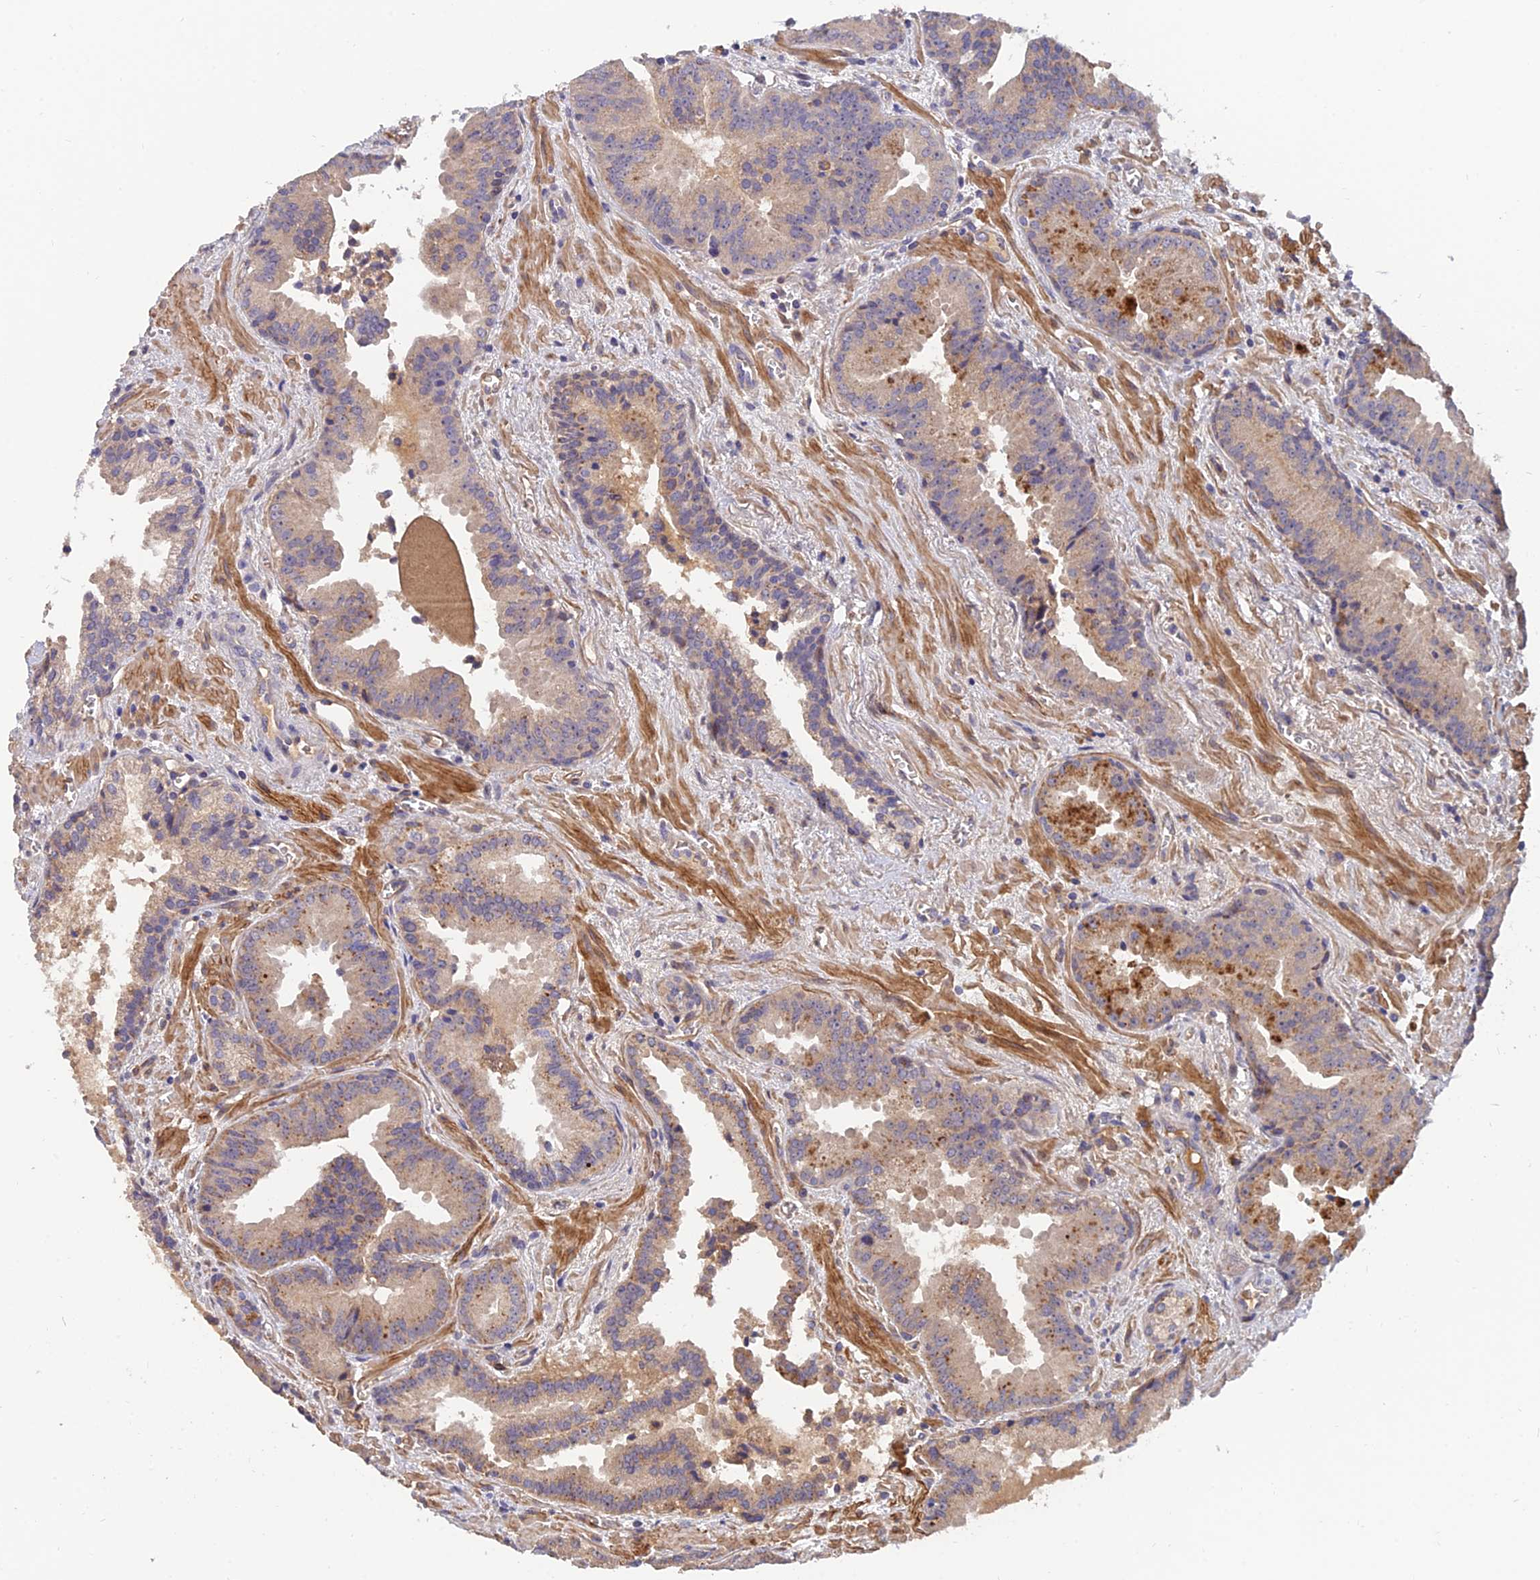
{"staining": {"intensity": "moderate", "quantity": "<25%", "location": "cytoplasmic/membranous"}, "tissue": "prostate cancer", "cell_type": "Tumor cells", "image_type": "cancer", "snomed": [{"axis": "morphology", "description": "Adenocarcinoma, High grade"}, {"axis": "topography", "description": "Prostate"}], "caption": "Protein staining of prostate cancer (adenocarcinoma (high-grade)) tissue reveals moderate cytoplasmic/membranous staining in about <25% of tumor cells.", "gene": "MRPL35", "patient": {"sex": "male", "age": 68}}